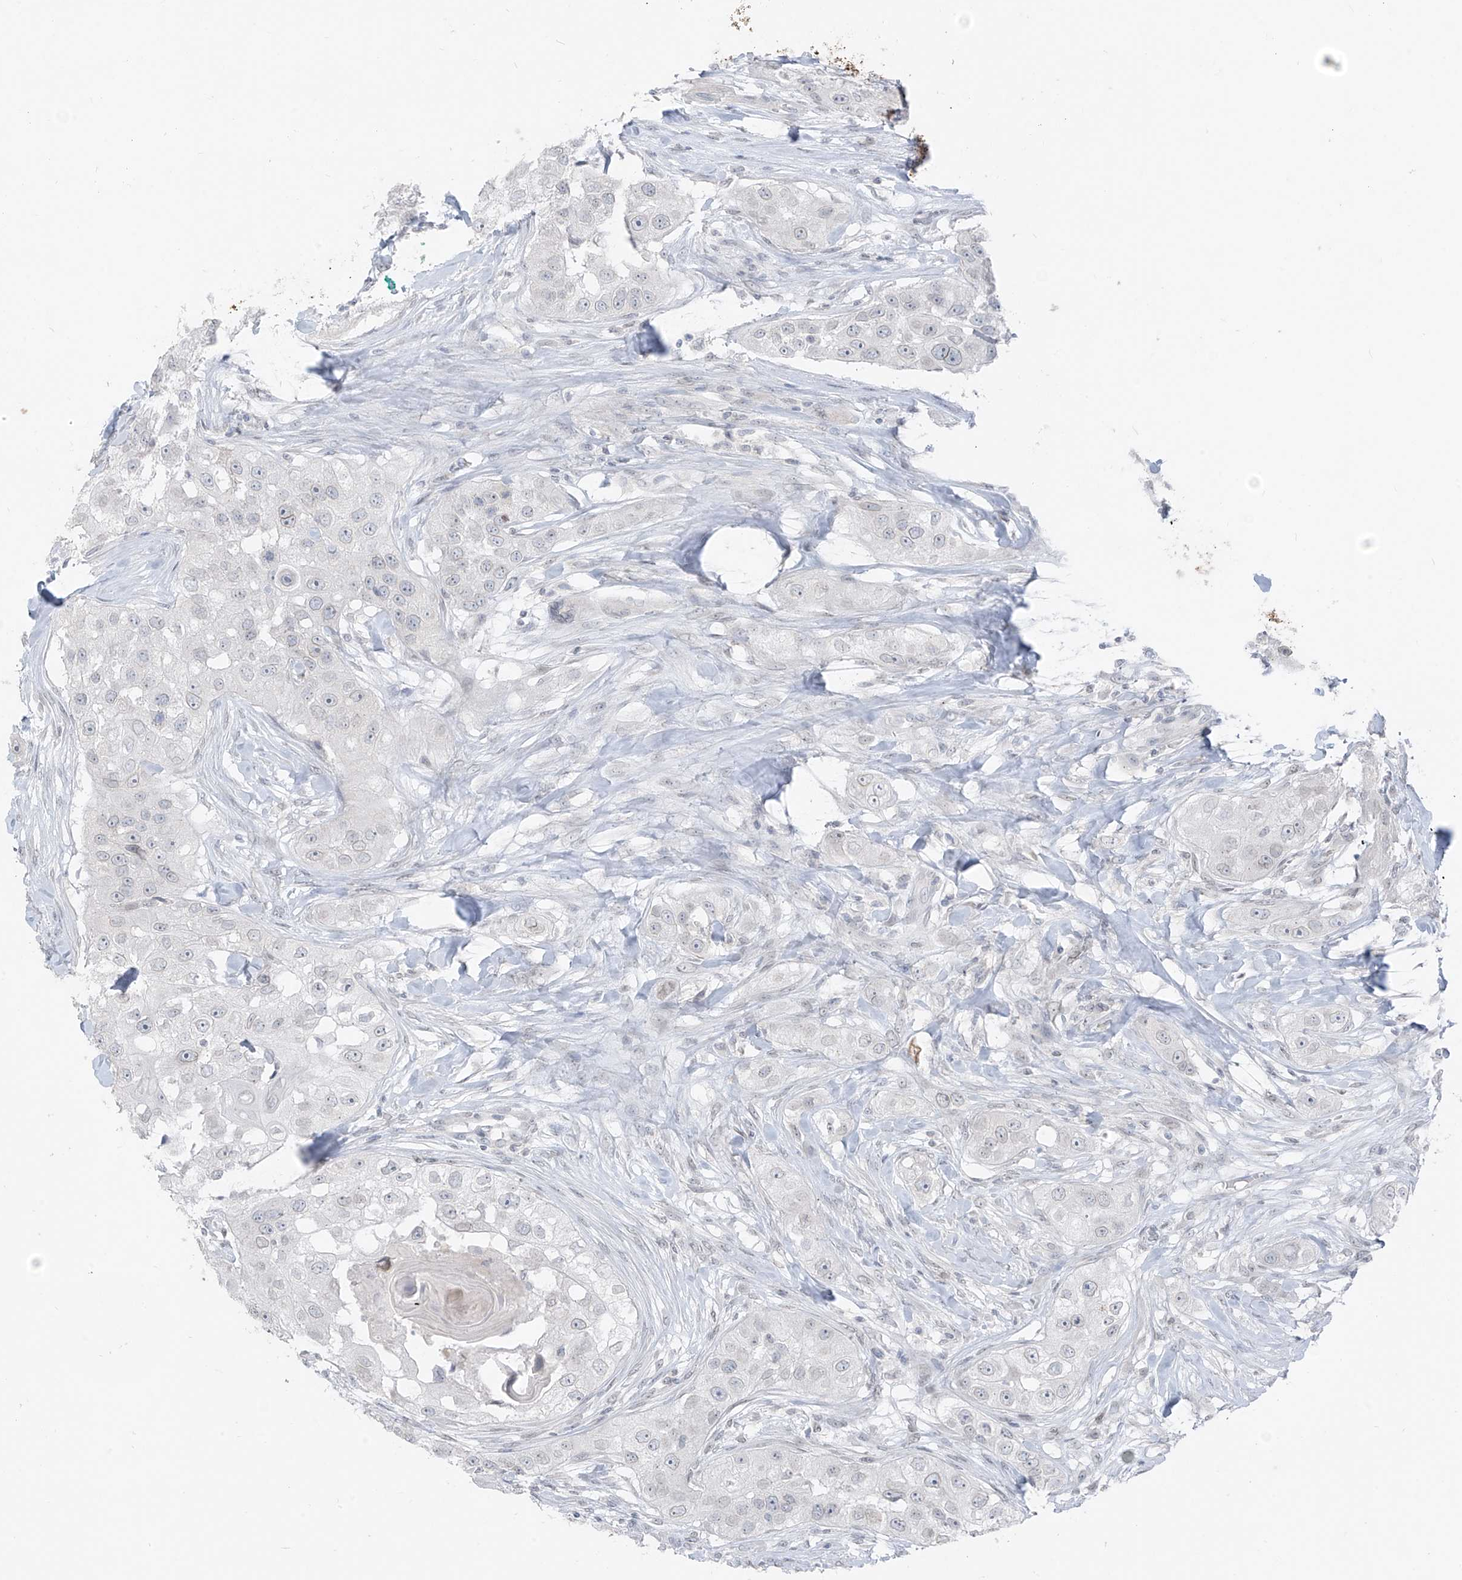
{"staining": {"intensity": "negative", "quantity": "none", "location": "none"}, "tissue": "head and neck cancer", "cell_type": "Tumor cells", "image_type": "cancer", "snomed": [{"axis": "morphology", "description": "Normal tissue, NOS"}, {"axis": "morphology", "description": "Squamous cell carcinoma, NOS"}, {"axis": "topography", "description": "Skeletal muscle"}, {"axis": "topography", "description": "Head-Neck"}], "caption": "High power microscopy image of an IHC histopathology image of squamous cell carcinoma (head and neck), revealing no significant positivity in tumor cells. Brightfield microscopy of immunohistochemistry stained with DAB (brown) and hematoxylin (blue), captured at high magnification.", "gene": "OSBPL7", "patient": {"sex": "male", "age": 51}}